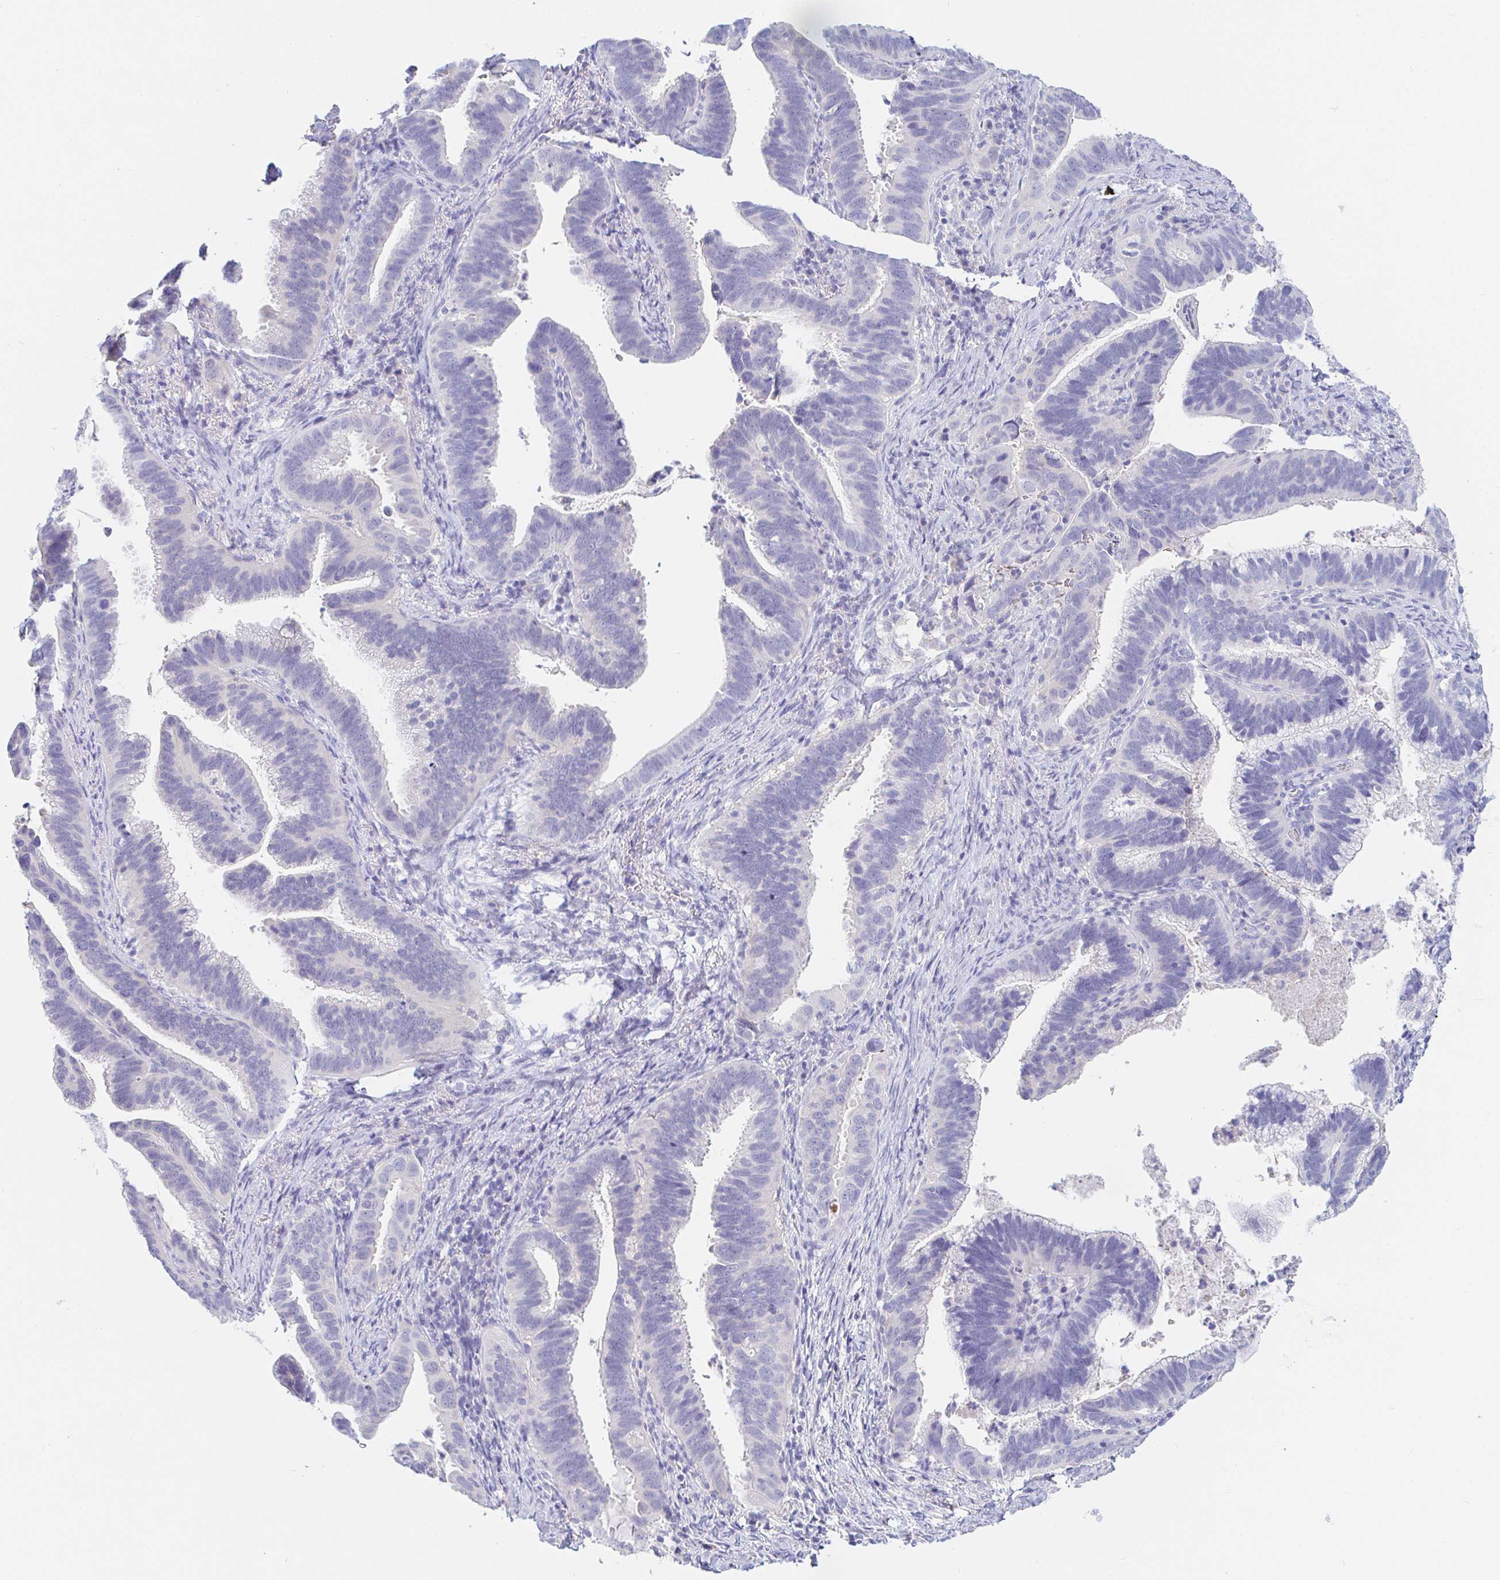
{"staining": {"intensity": "negative", "quantity": "none", "location": "none"}, "tissue": "cervical cancer", "cell_type": "Tumor cells", "image_type": "cancer", "snomed": [{"axis": "morphology", "description": "Adenocarcinoma, NOS"}, {"axis": "topography", "description": "Cervix"}], "caption": "The photomicrograph displays no staining of tumor cells in cervical cancer.", "gene": "PDE6B", "patient": {"sex": "female", "age": 61}}